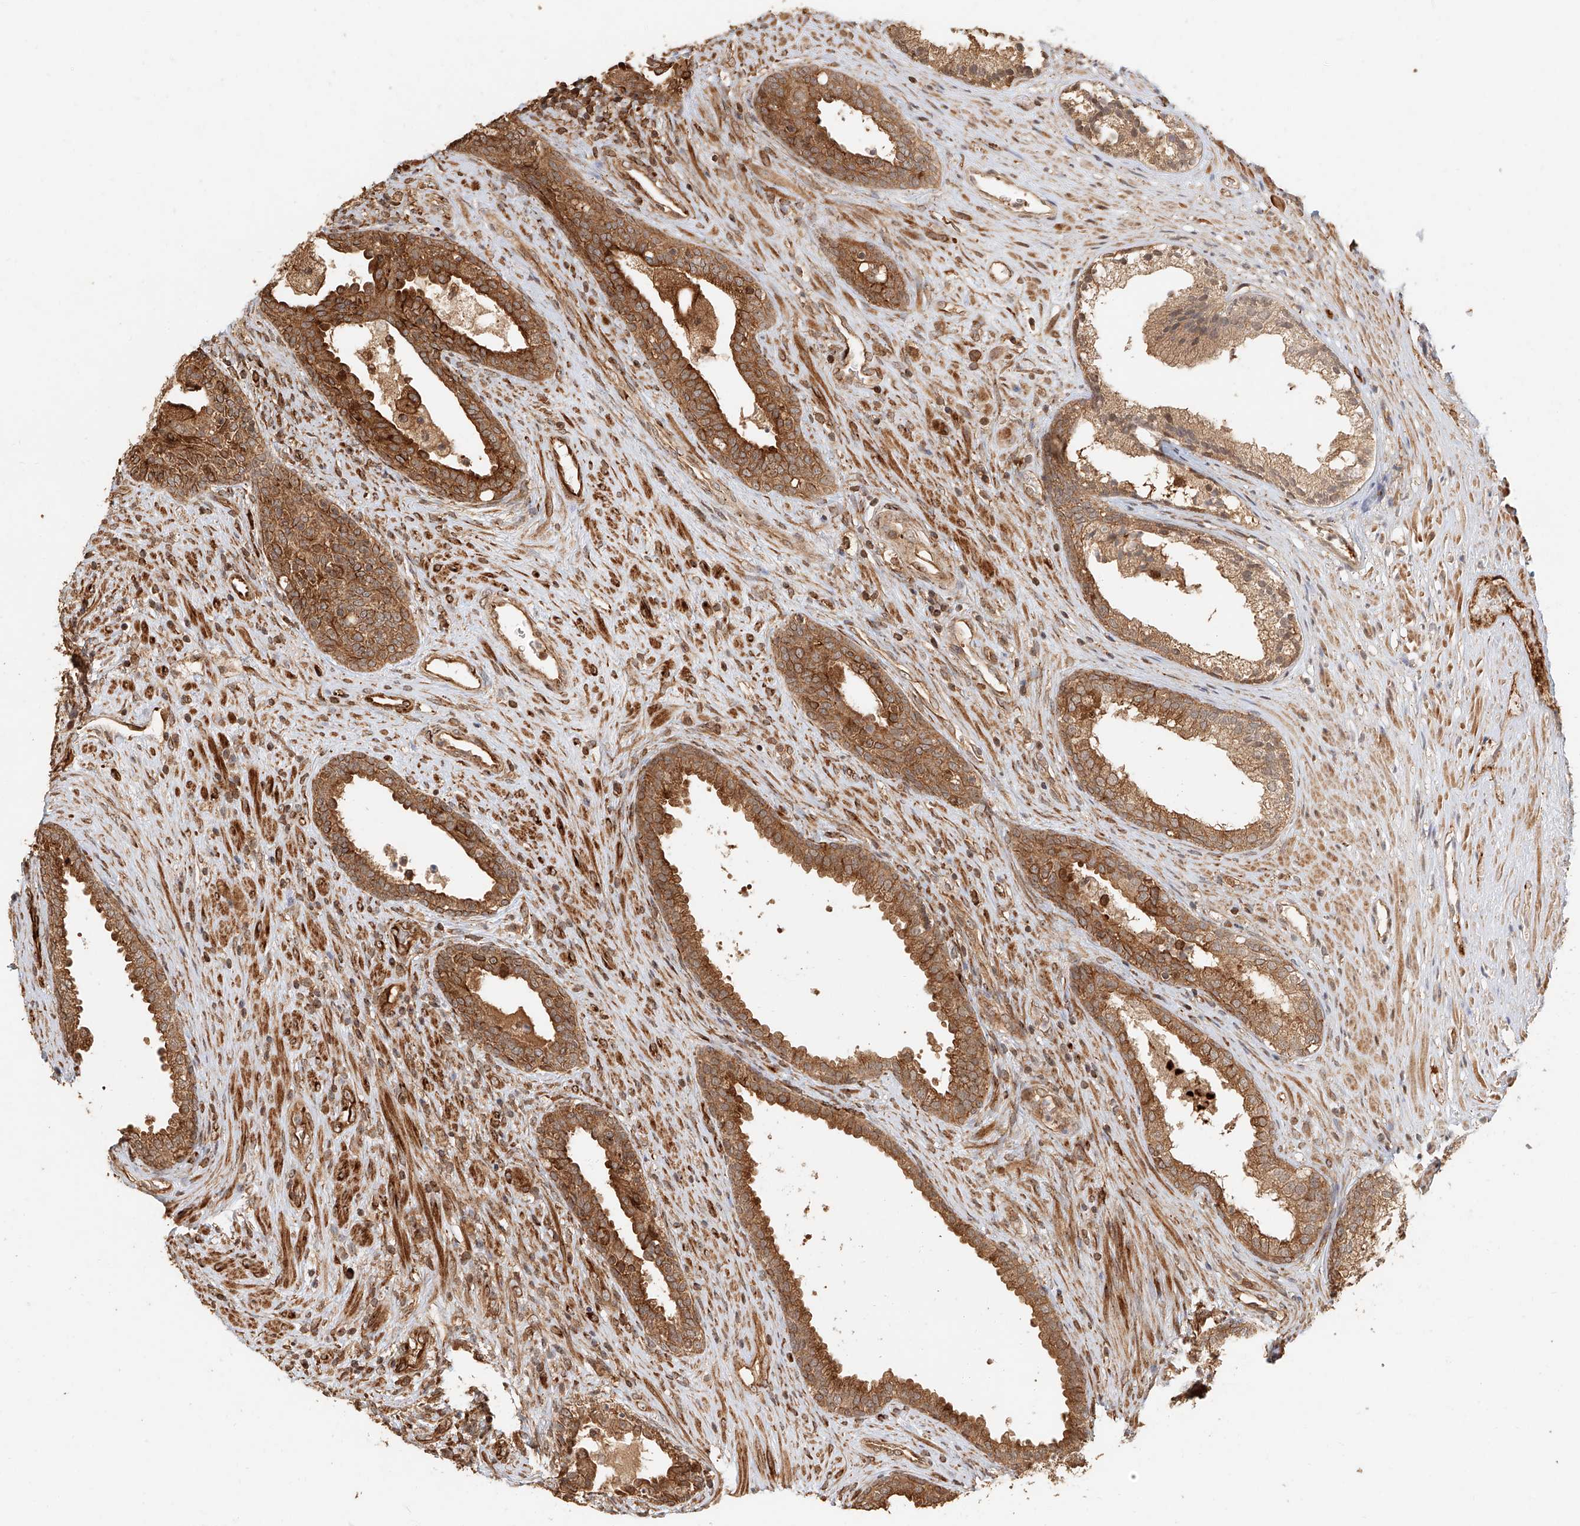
{"staining": {"intensity": "strong", "quantity": ">75%", "location": "cytoplasmic/membranous"}, "tissue": "prostate", "cell_type": "Glandular cells", "image_type": "normal", "snomed": [{"axis": "morphology", "description": "Normal tissue, NOS"}, {"axis": "topography", "description": "Prostate"}], "caption": "Brown immunohistochemical staining in normal human prostate exhibits strong cytoplasmic/membranous expression in about >75% of glandular cells.", "gene": "NAP1L1", "patient": {"sex": "male", "age": 76}}